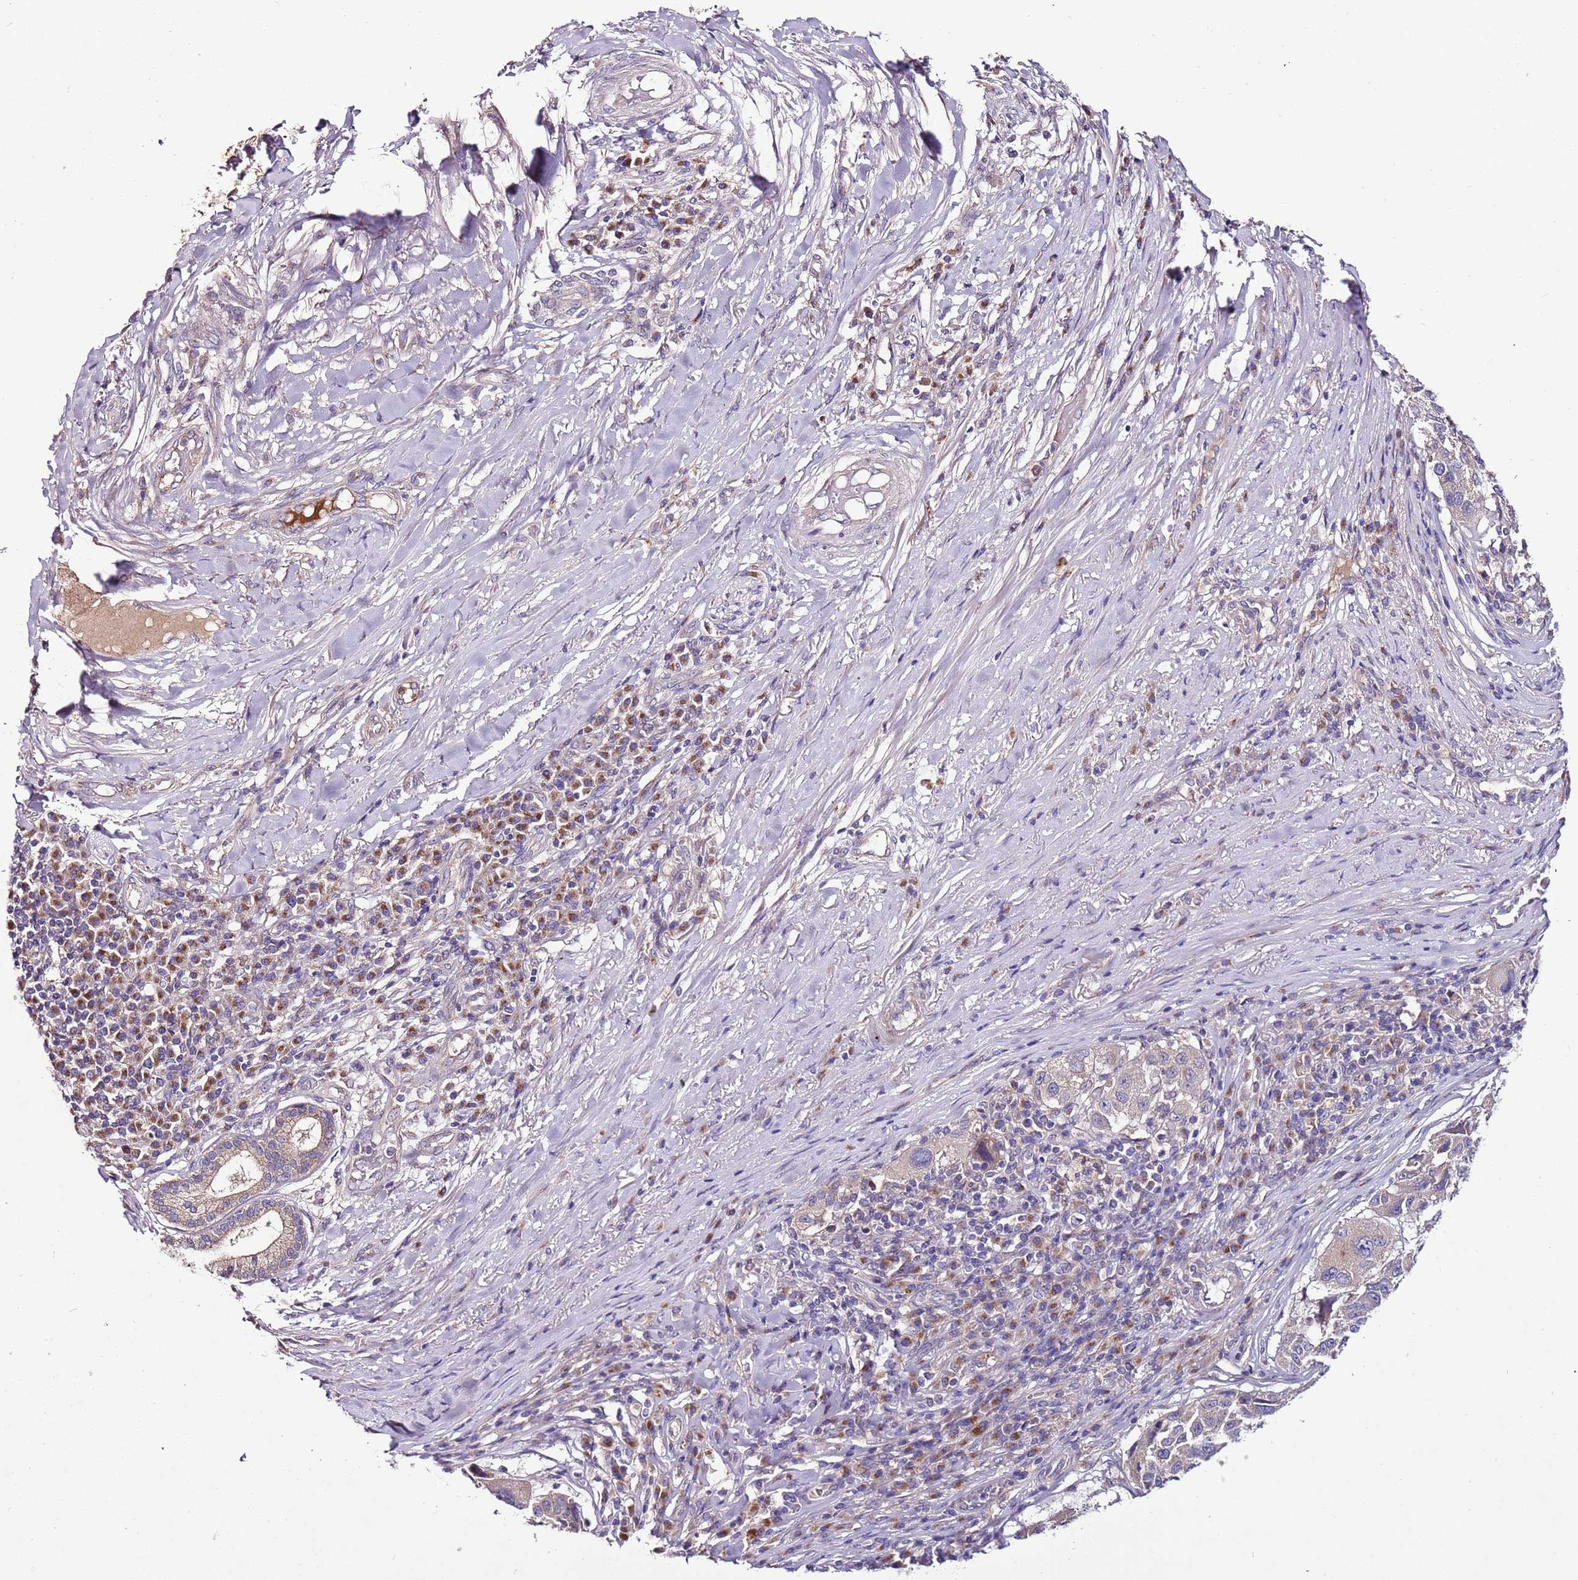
{"staining": {"intensity": "negative", "quantity": "none", "location": "none"}, "tissue": "melanoma", "cell_type": "Tumor cells", "image_type": "cancer", "snomed": [{"axis": "morphology", "description": "Malignant melanoma, NOS"}, {"axis": "topography", "description": "Skin"}], "caption": "High magnification brightfield microscopy of melanoma stained with DAB (3,3'-diaminobenzidine) (brown) and counterstained with hematoxylin (blue): tumor cells show no significant staining. The staining was performed using DAB (3,3'-diaminobenzidine) to visualize the protein expression in brown, while the nuclei were stained in blue with hematoxylin (Magnification: 20x).", "gene": "FAM20A", "patient": {"sex": "female", "age": 66}}